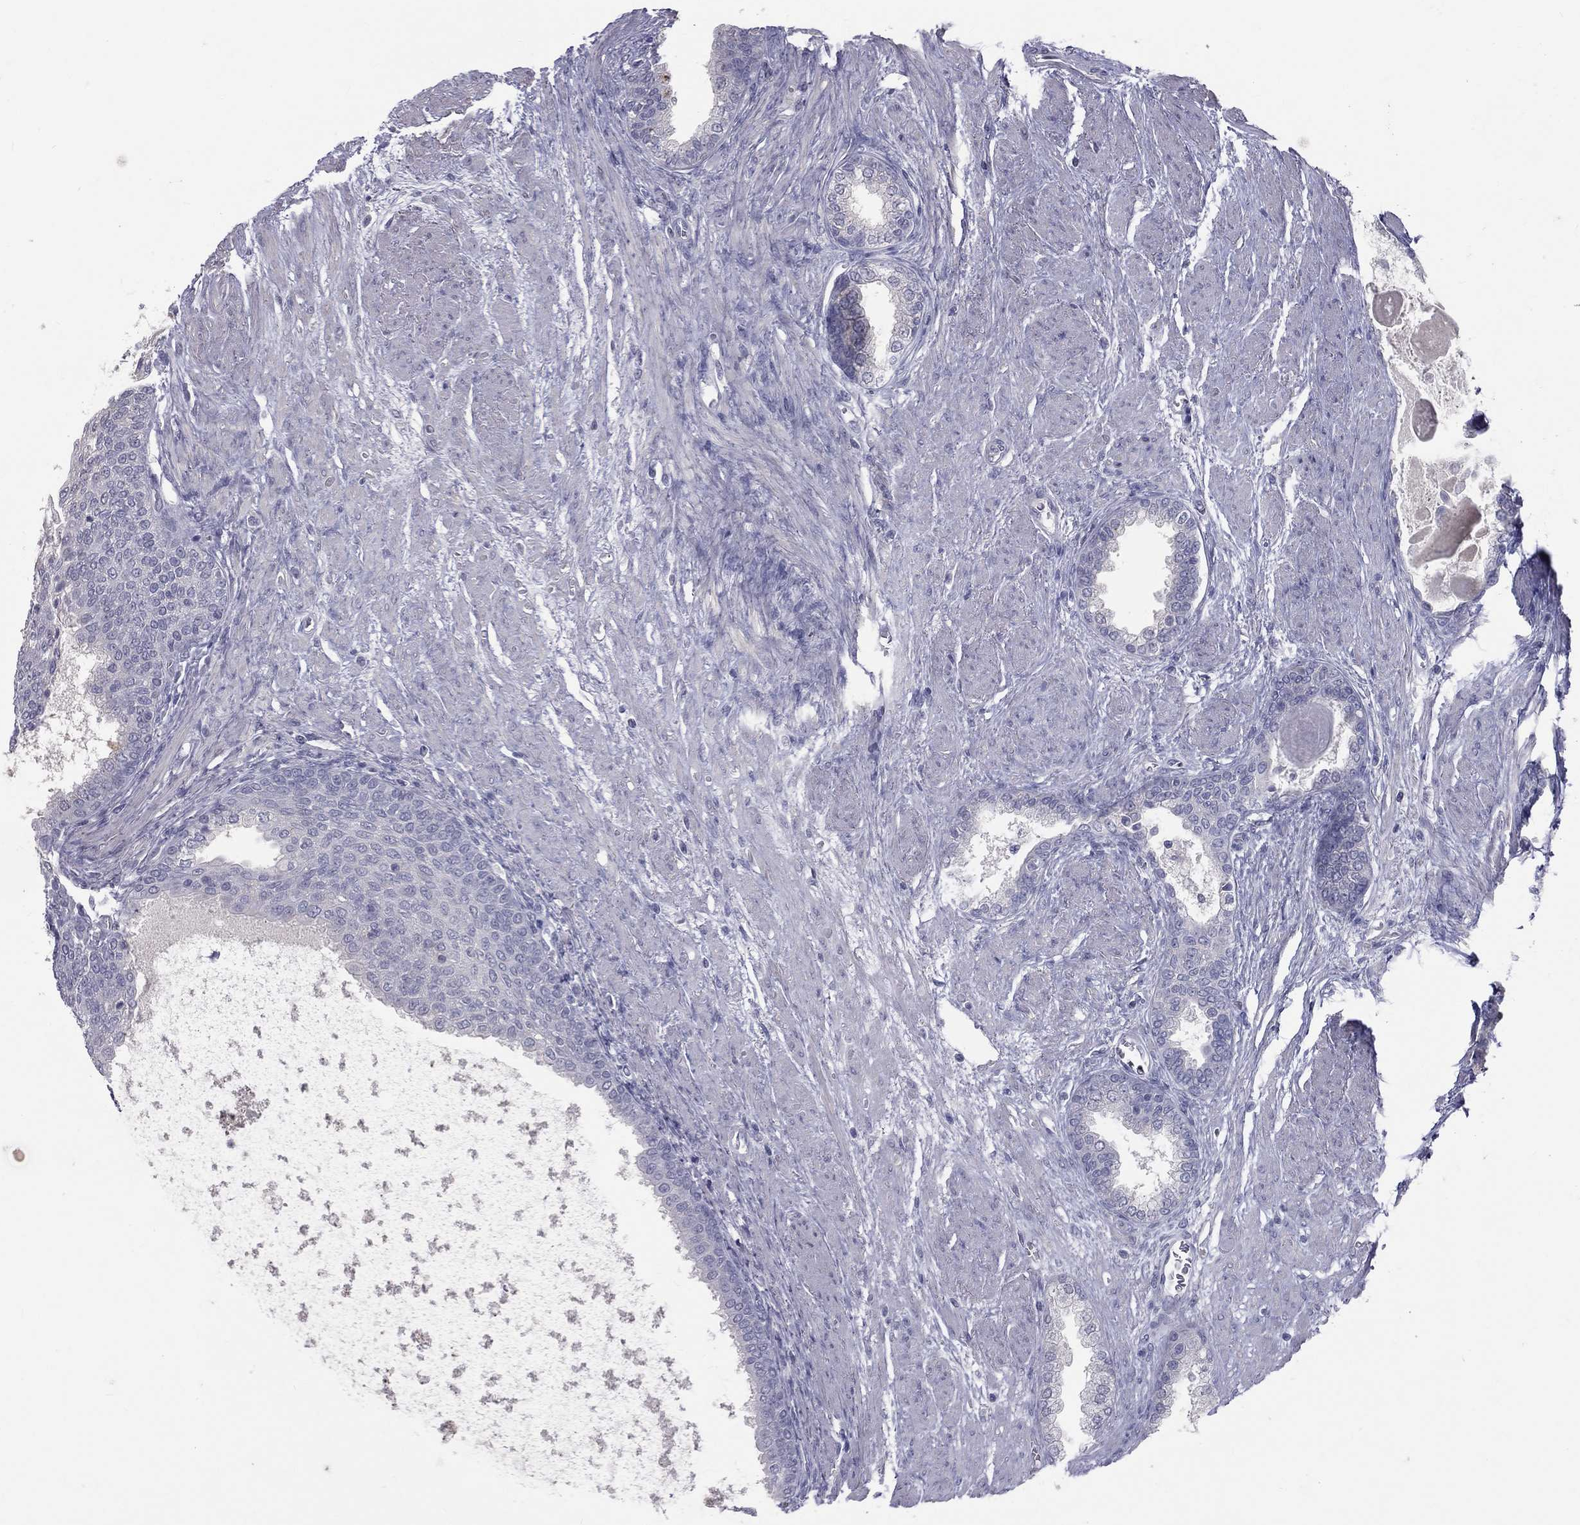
{"staining": {"intensity": "negative", "quantity": "none", "location": "none"}, "tissue": "prostate cancer", "cell_type": "Tumor cells", "image_type": "cancer", "snomed": [{"axis": "morphology", "description": "Adenocarcinoma, NOS"}, {"axis": "topography", "description": "Prostate and seminal vesicle, NOS"}, {"axis": "topography", "description": "Prostate"}], "caption": "An immunohistochemistry (IHC) photomicrograph of prostate cancer (adenocarcinoma) is shown. There is no staining in tumor cells of prostate cancer (adenocarcinoma). Nuclei are stained in blue.", "gene": "TFPI2", "patient": {"sex": "male", "age": 62}}